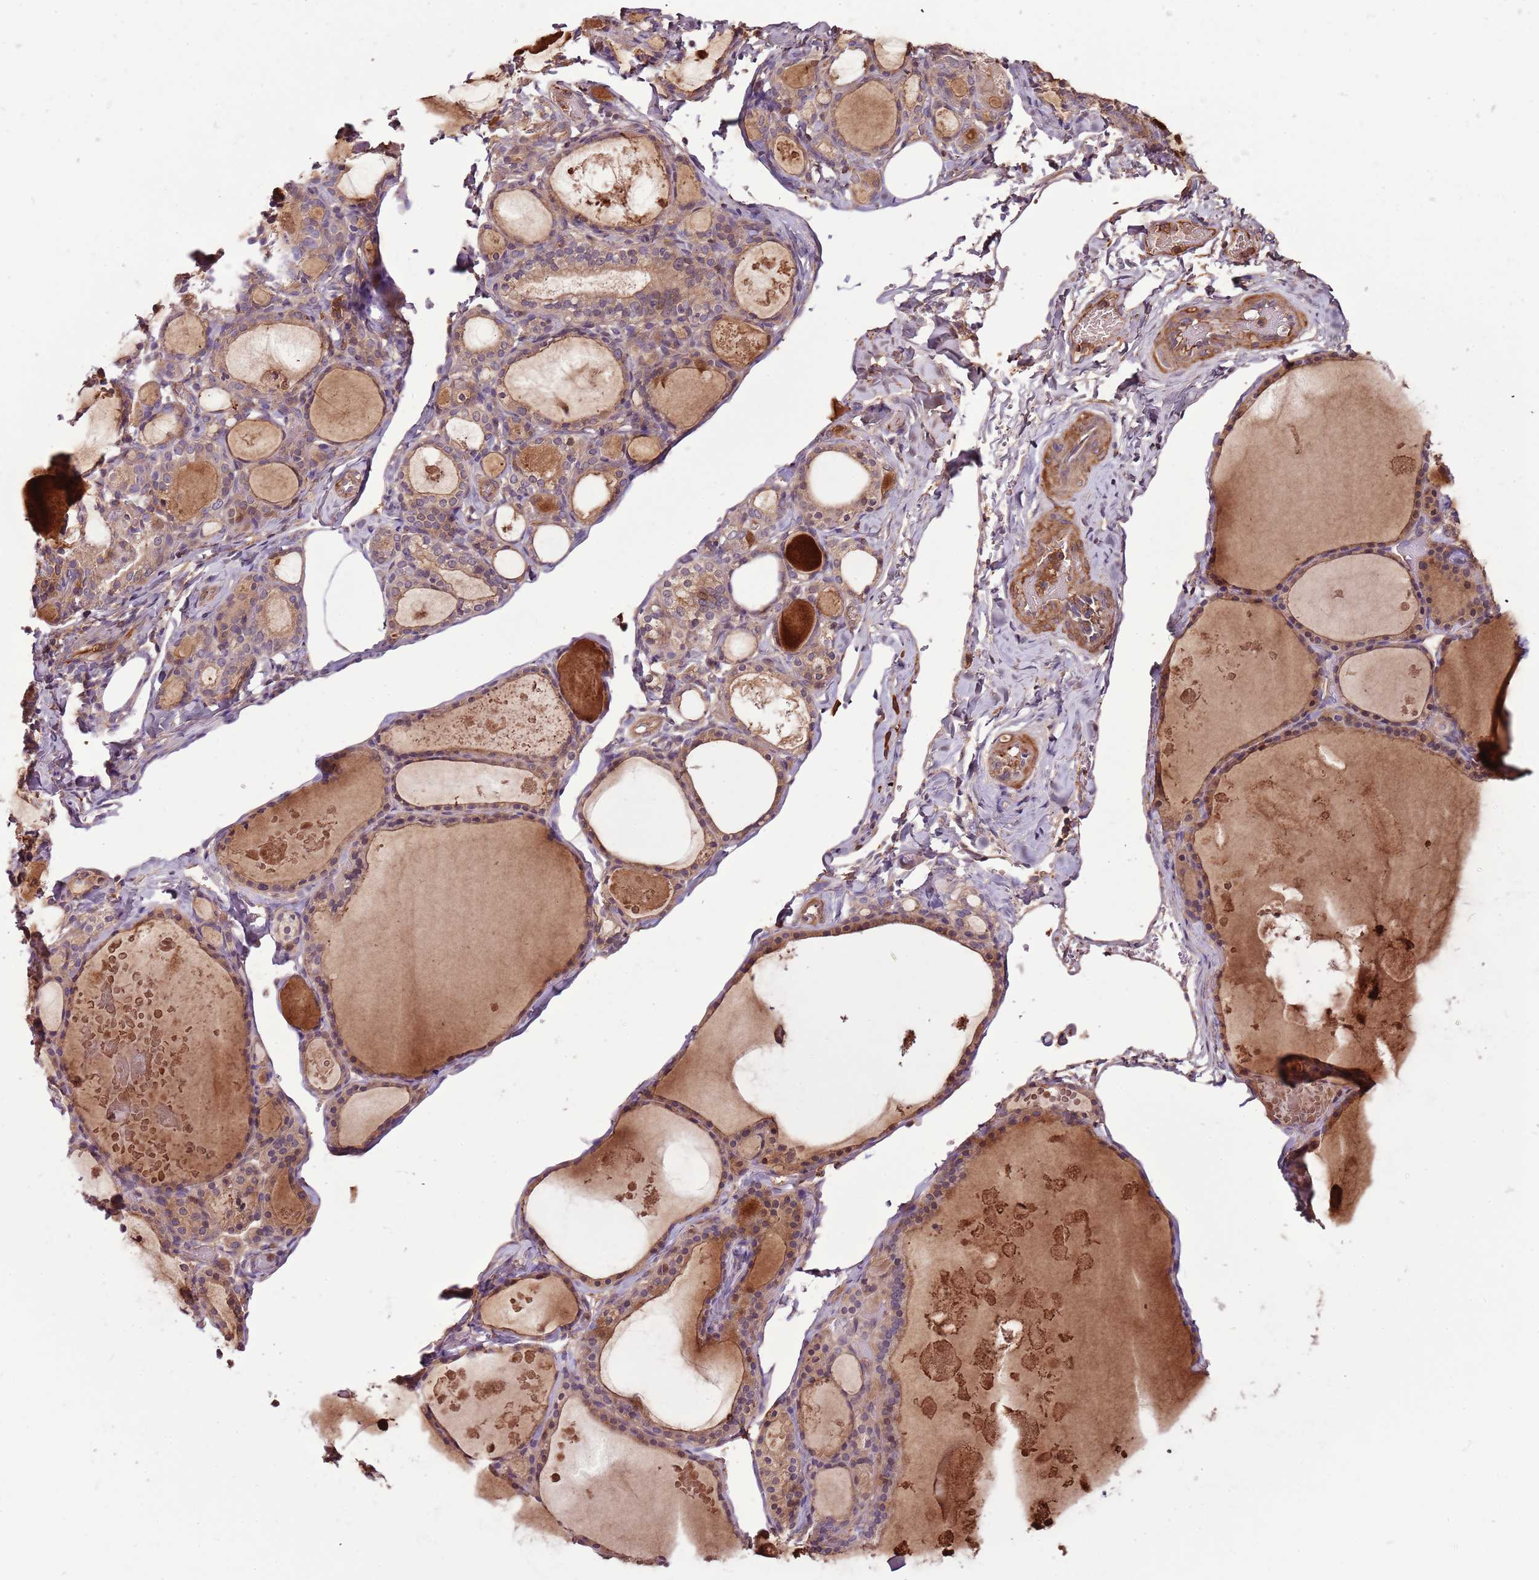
{"staining": {"intensity": "weak", "quantity": ">75%", "location": "cytoplasmic/membranous"}, "tissue": "thyroid gland", "cell_type": "Glandular cells", "image_type": "normal", "snomed": [{"axis": "morphology", "description": "Normal tissue, NOS"}, {"axis": "topography", "description": "Thyroid gland"}], "caption": "Weak cytoplasmic/membranous staining for a protein is seen in about >75% of glandular cells of benign thyroid gland using immunohistochemistry.", "gene": "DENR", "patient": {"sex": "male", "age": 56}}